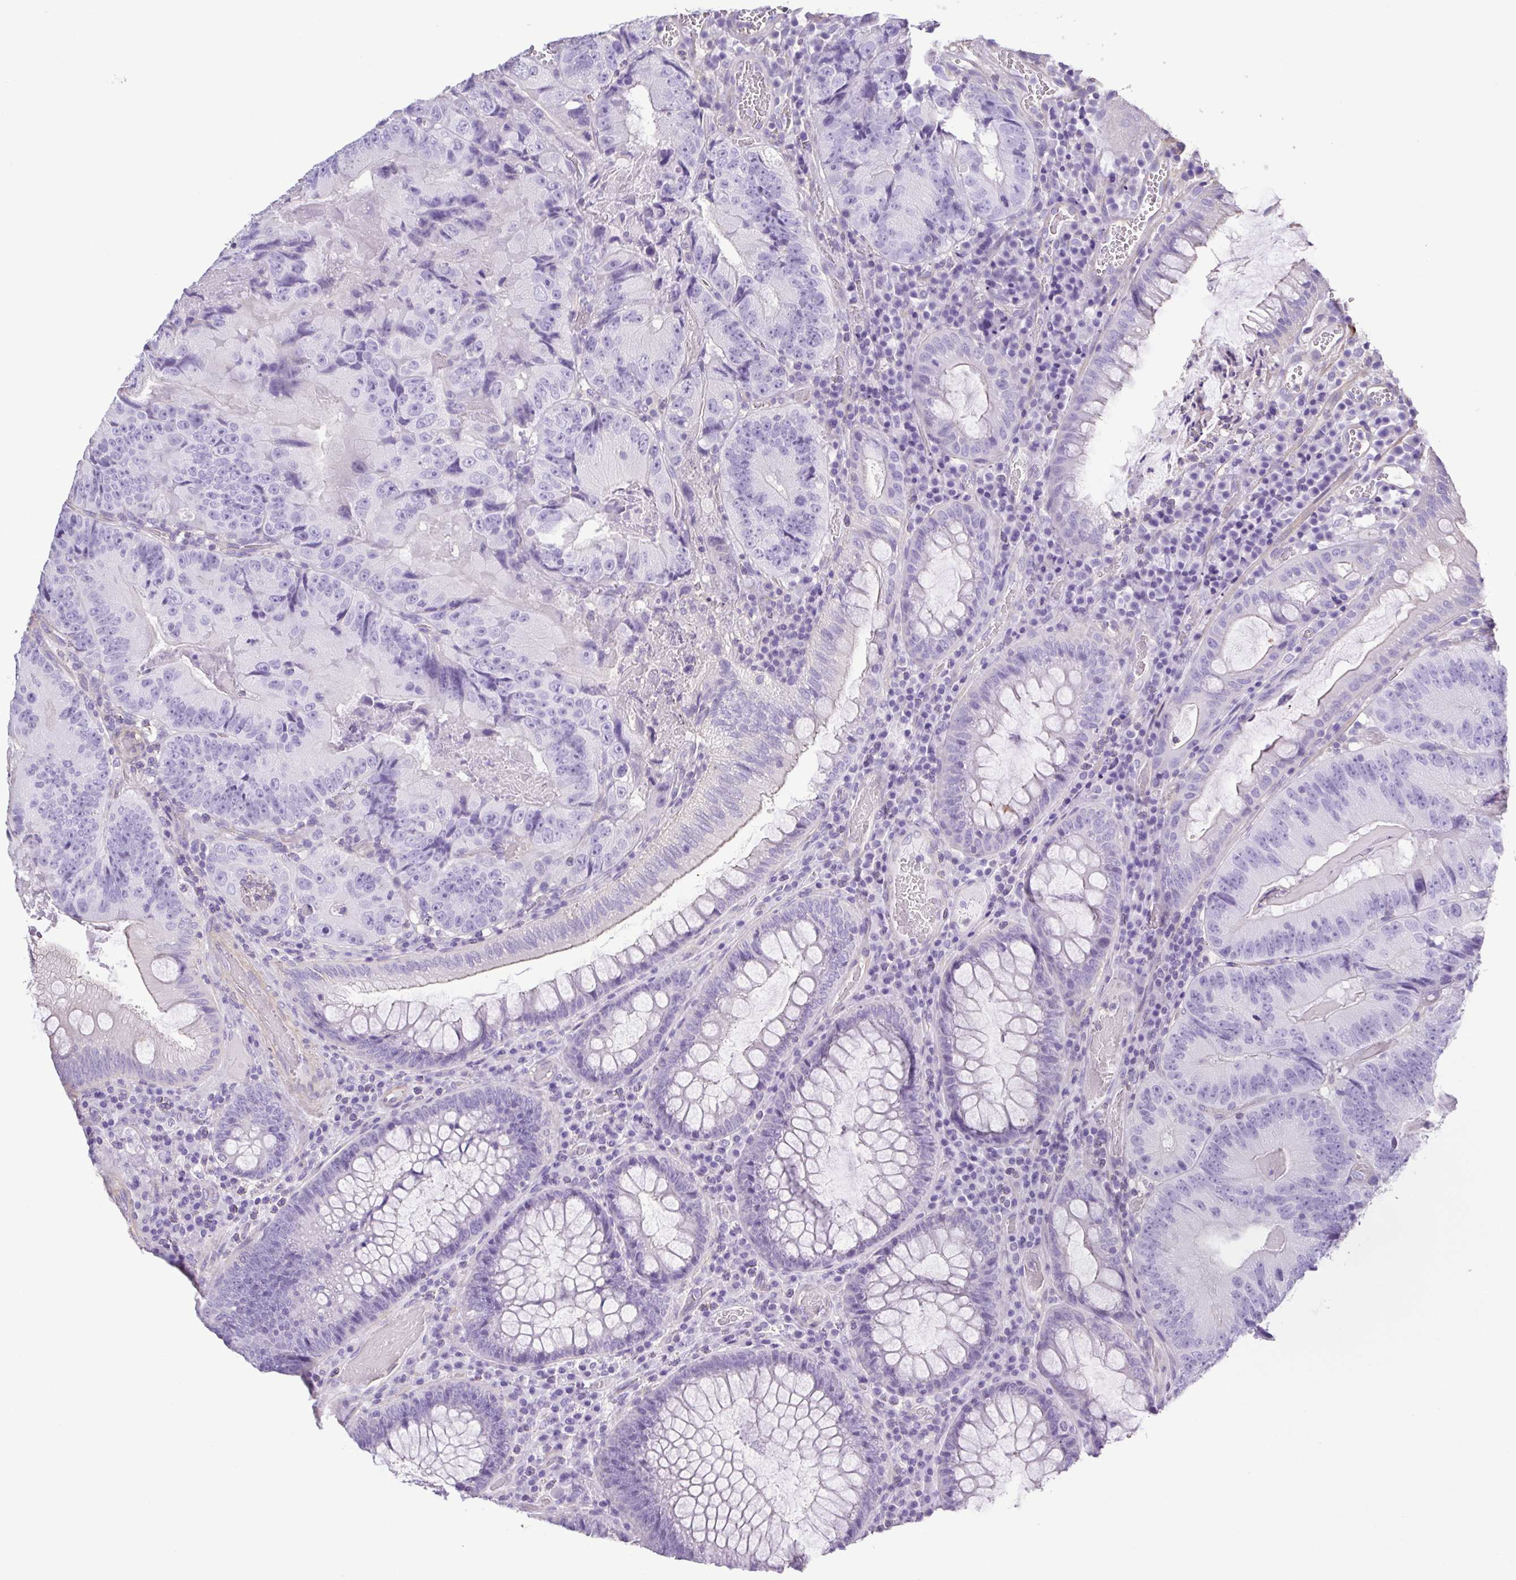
{"staining": {"intensity": "negative", "quantity": "none", "location": "none"}, "tissue": "colorectal cancer", "cell_type": "Tumor cells", "image_type": "cancer", "snomed": [{"axis": "morphology", "description": "Adenocarcinoma, NOS"}, {"axis": "topography", "description": "Colon"}], "caption": "This is an IHC photomicrograph of human colorectal cancer. There is no positivity in tumor cells.", "gene": "MYL6", "patient": {"sex": "female", "age": 86}}